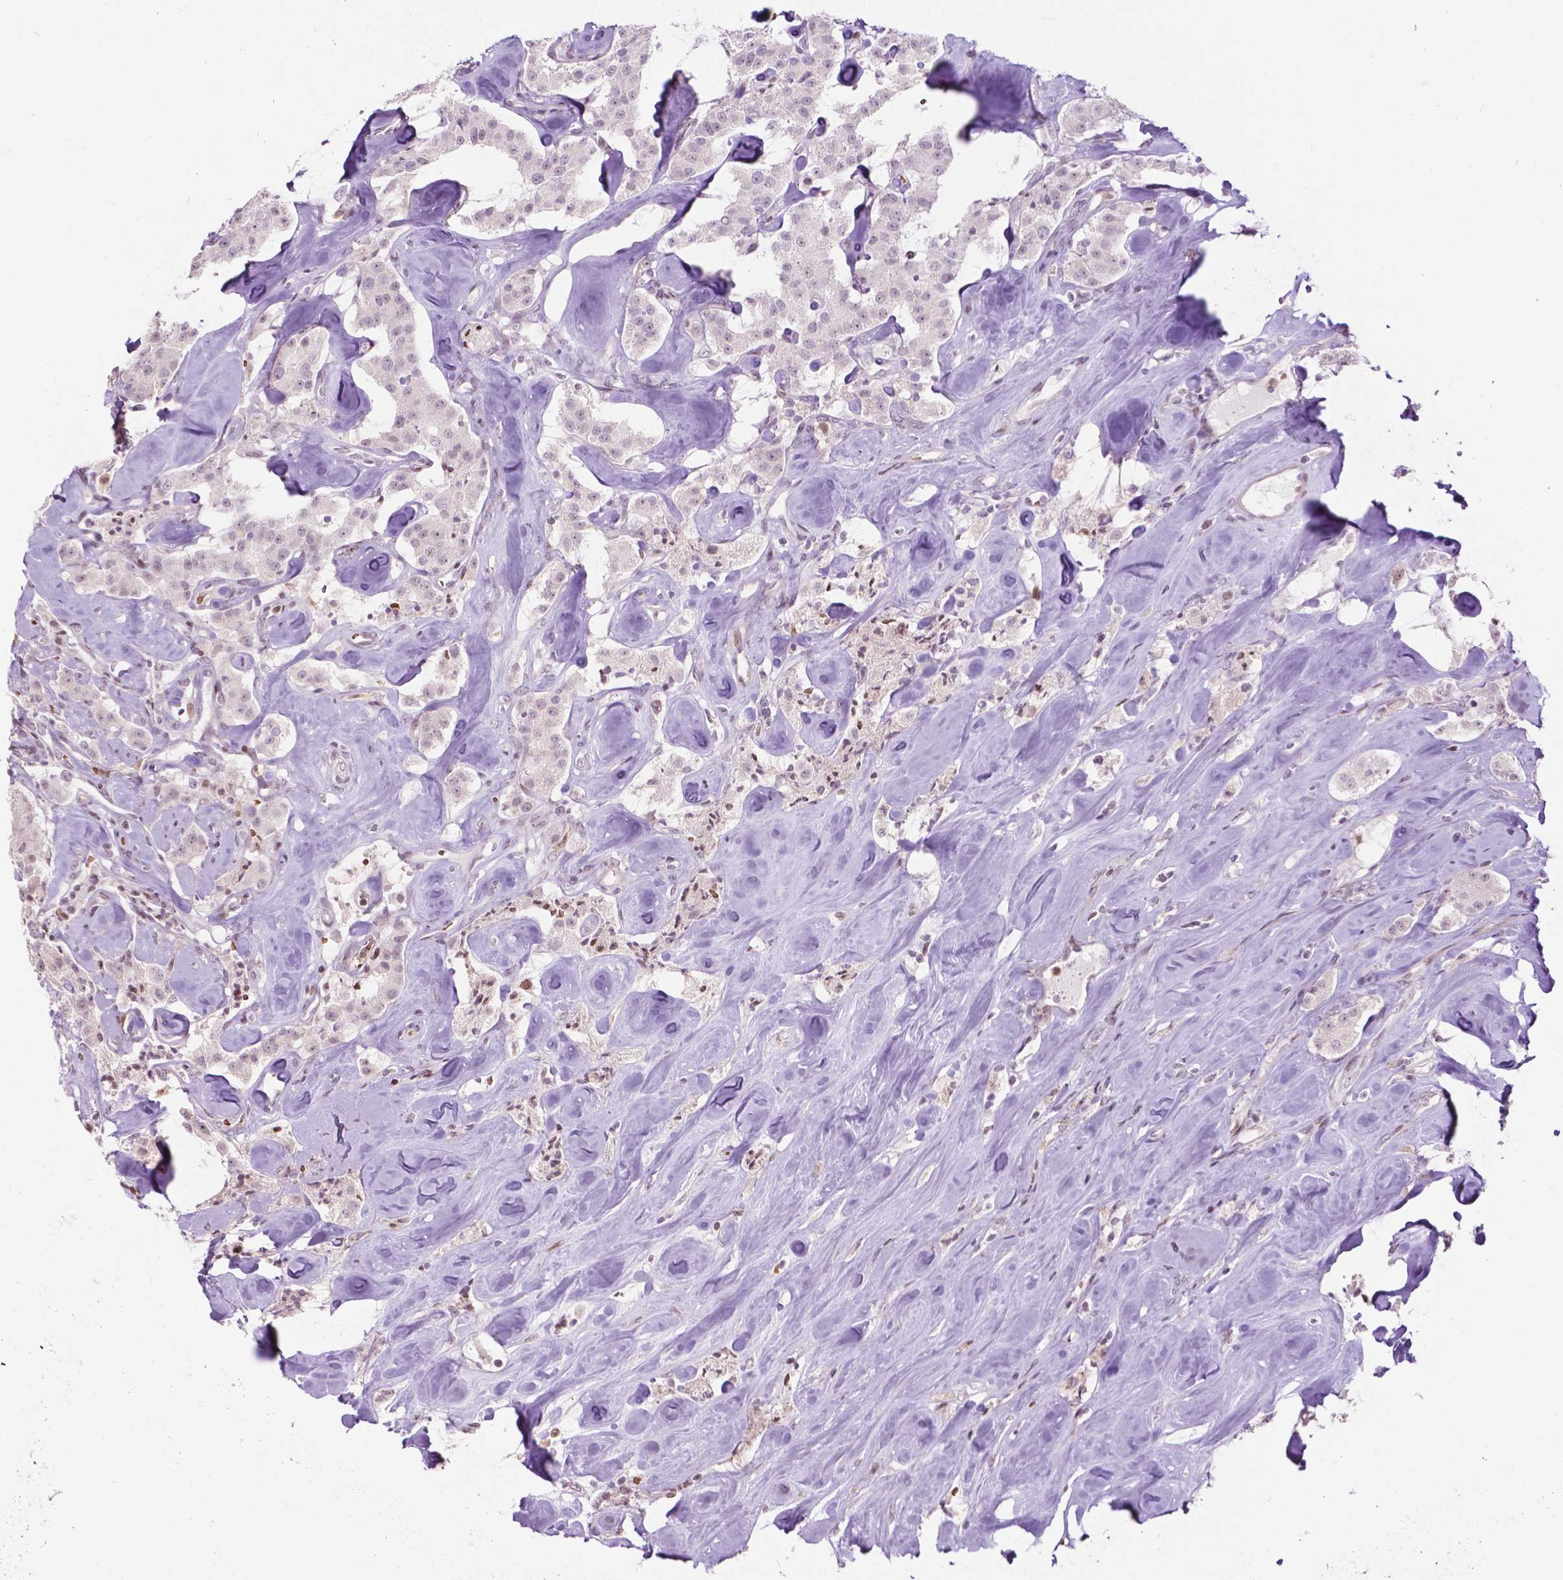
{"staining": {"intensity": "negative", "quantity": "none", "location": "none"}, "tissue": "carcinoid", "cell_type": "Tumor cells", "image_type": "cancer", "snomed": [{"axis": "morphology", "description": "Carcinoid, malignant, NOS"}, {"axis": "topography", "description": "Pancreas"}], "caption": "The IHC histopathology image has no significant positivity in tumor cells of malignant carcinoid tissue. Brightfield microscopy of IHC stained with DAB (3,3'-diaminobenzidine) (brown) and hematoxylin (blue), captured at high magnification.", "gene": "PTPN18", "patient": {"sex": "male", "age": 41}}